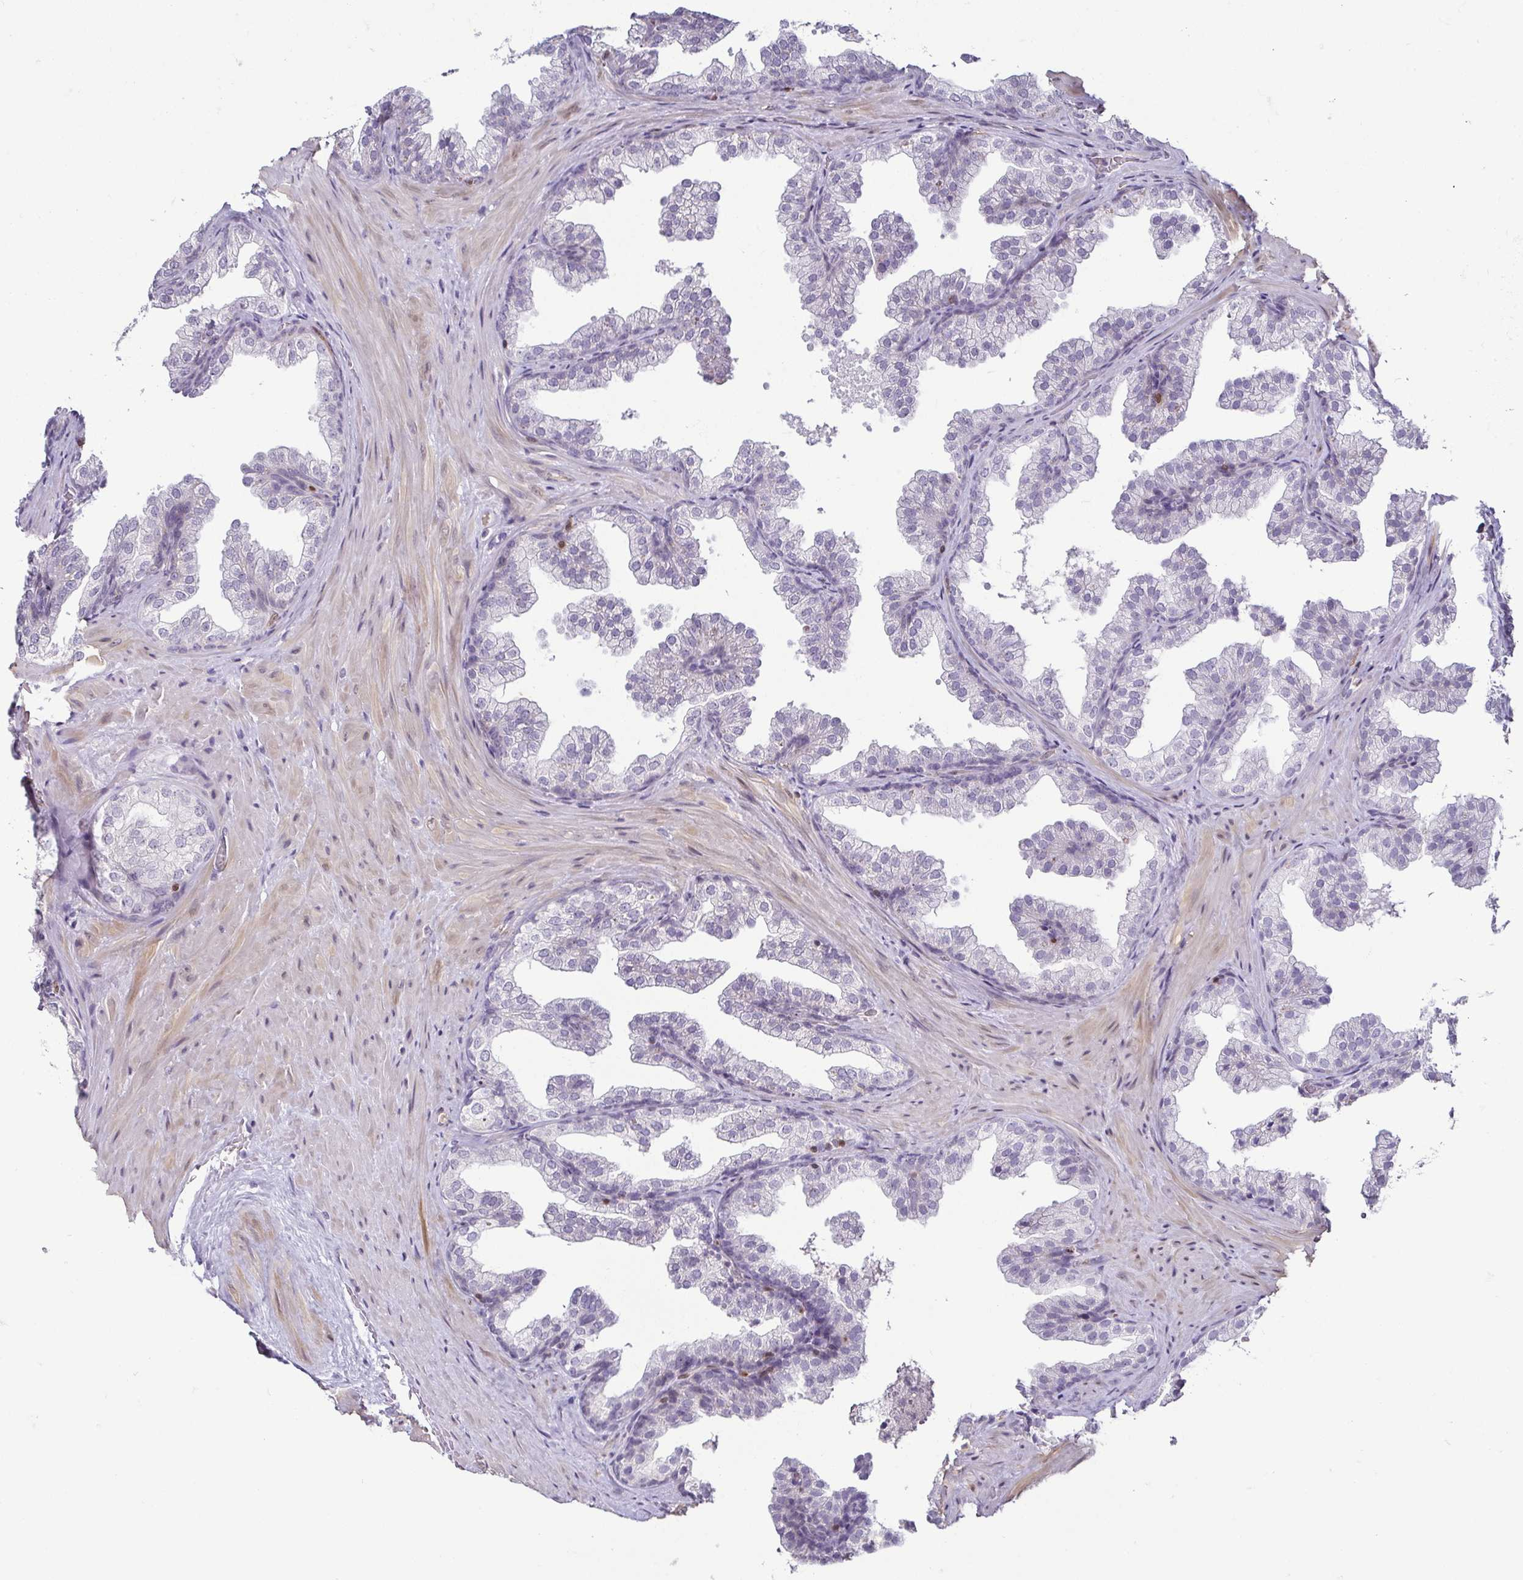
{"staining": {"intensity": "negative", "quantity": "none", "location": "none"}, "tissue": "prostate", "cell_type": "Glandular cells", "image_type": "normal", "snomed": [{"axis": "morphology", "description": "Normal tissue, NOS"}, {"axis": "topography", "description": "Prostate"}], "caption": "An immunohistochemistry image of unremarkable prostate is shown. There is no staining in glandular cells of prostate. (Stains: DAB IHC with hematoxylin counter stain, Microscopy: brightfield microscopy at high magnification).", "gene": "HOPX", "patient": {"sex": "male", "age": 37}}